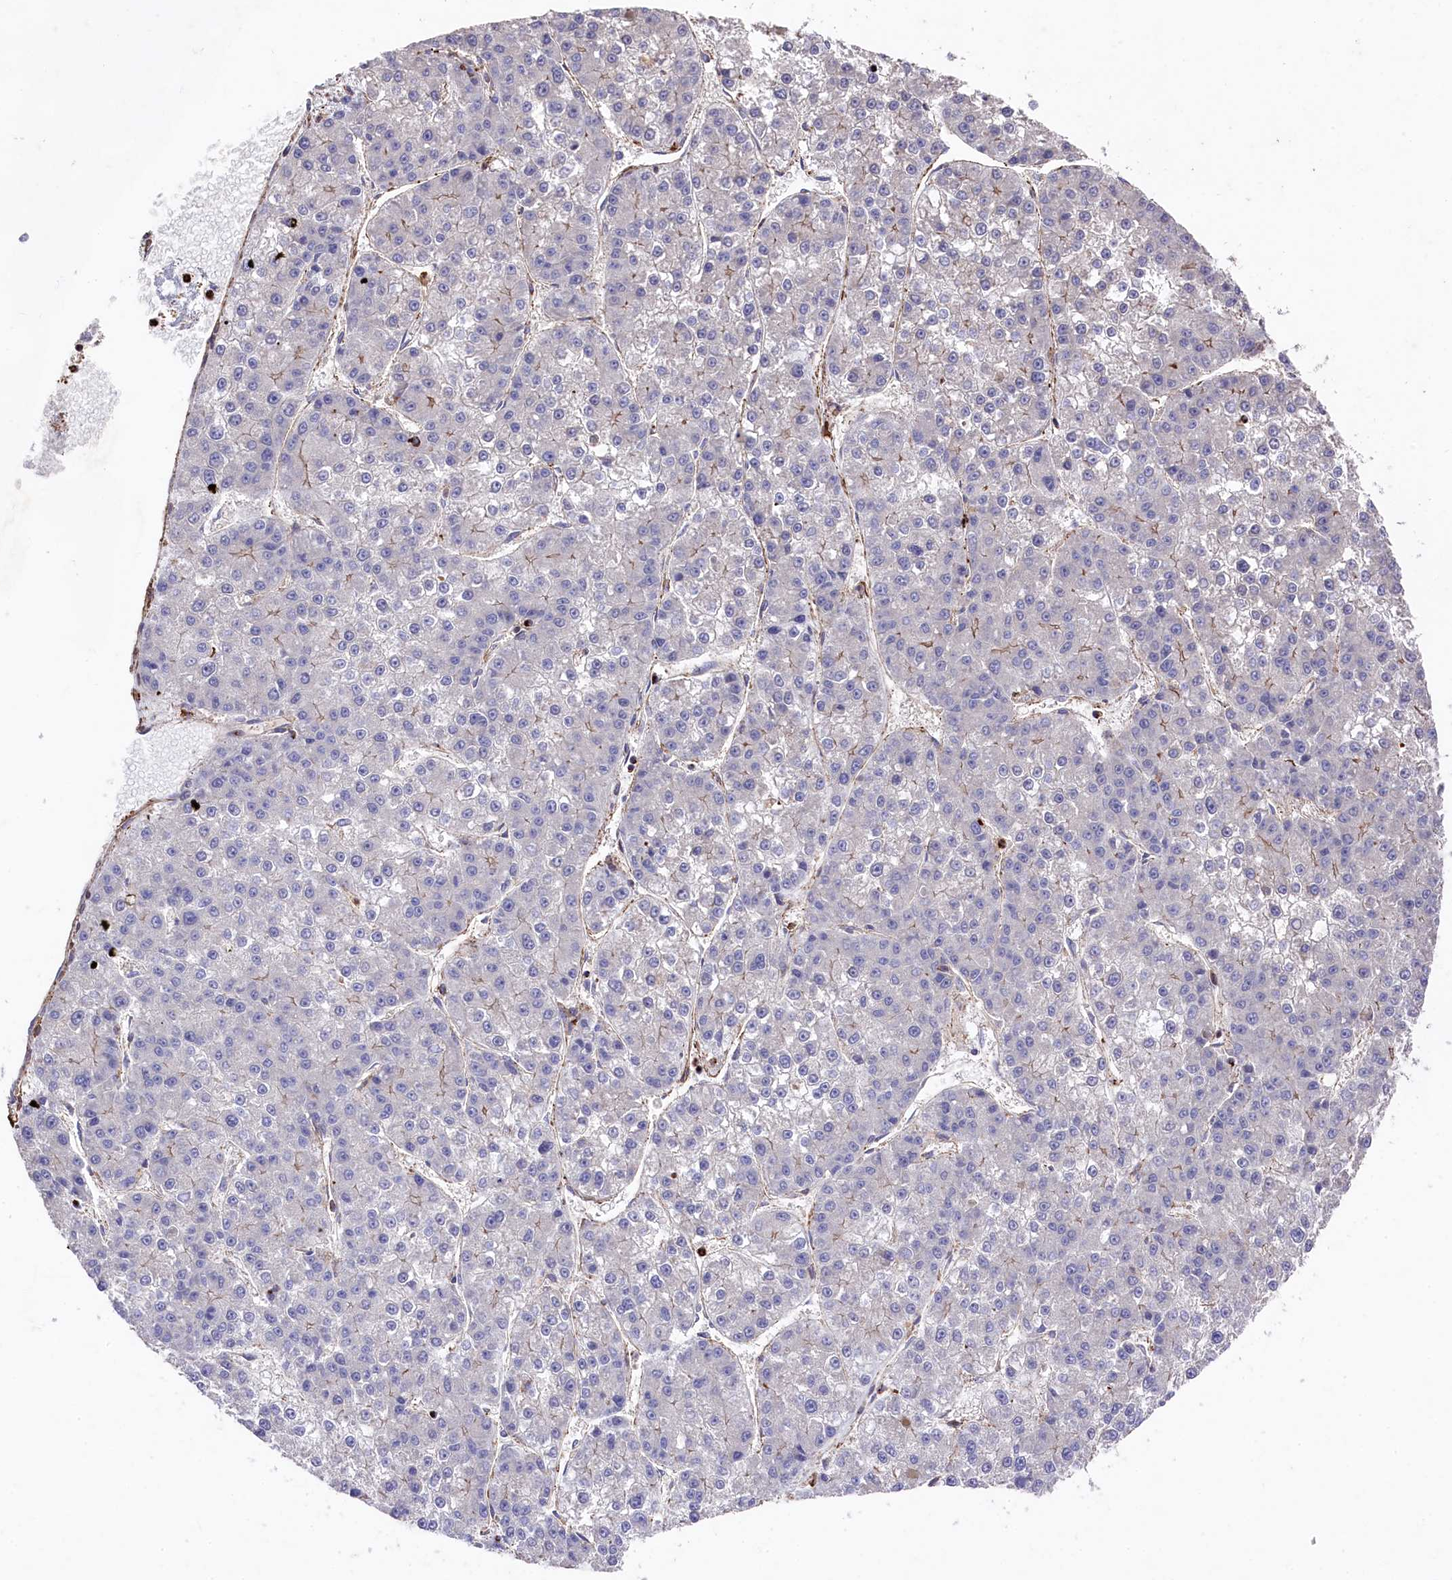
{"staining": {"intensity": "negative", "quantity": "none", "location": "none"}, "tissue": "liver cancer", "cell_type": "Tumor cells", "image_type": "cancer", "snomed": [{"axis": "morphology", "description": "Carcinoma, Hepatocellular, NOS"}, {"axis": "topography", "description": "Liver"}], "caption": "Immunohistochemistry (IHC) of hepatocellular carcinoma (liver) demonstrates no expression in tumor cells. (Stains: DAB IHC with hematoxylin counter stain, Microscopy: brightfield microscopy at high magnification).", "gene": "RAPSN", "patient": {"sex": "female", "age": 73}}